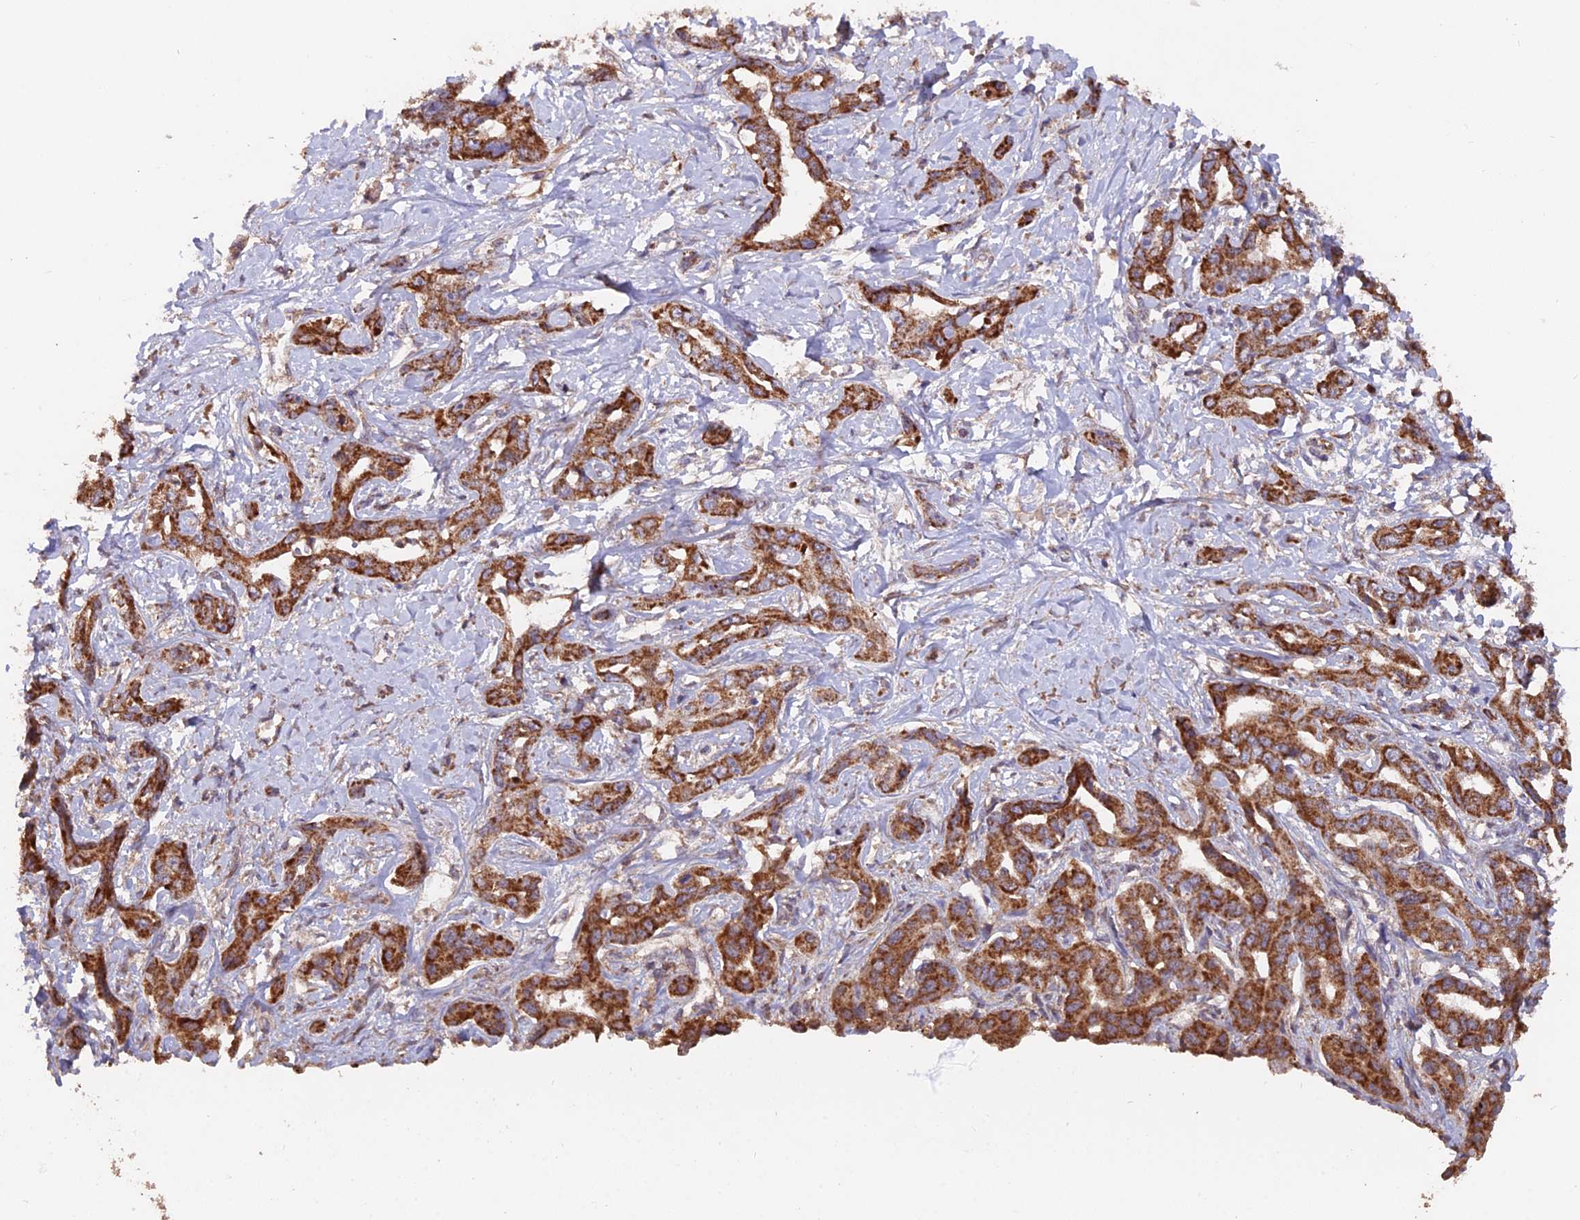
{"staining": {"intensity": "strong", "quantity": ">75%", "location": "cytoplasmic/membranous"}, "tissue": "liver cancer", "cell_type": "Tumor cells", "image_type": "cancer", "snomed": [{"axis": "morphology", "description": "Cholangiocarcinoma"}, {"axis": "topography", "description": "Liver"}], "caption": "Strong cytoplasmic/membranous expression for a protein is seen in about >75% of tumor cells of liver cholangiocarcinoma using immunohistochemistry (IHC).", "gene": "IFT22", "patient": {"sex": "male", "age": 59}}